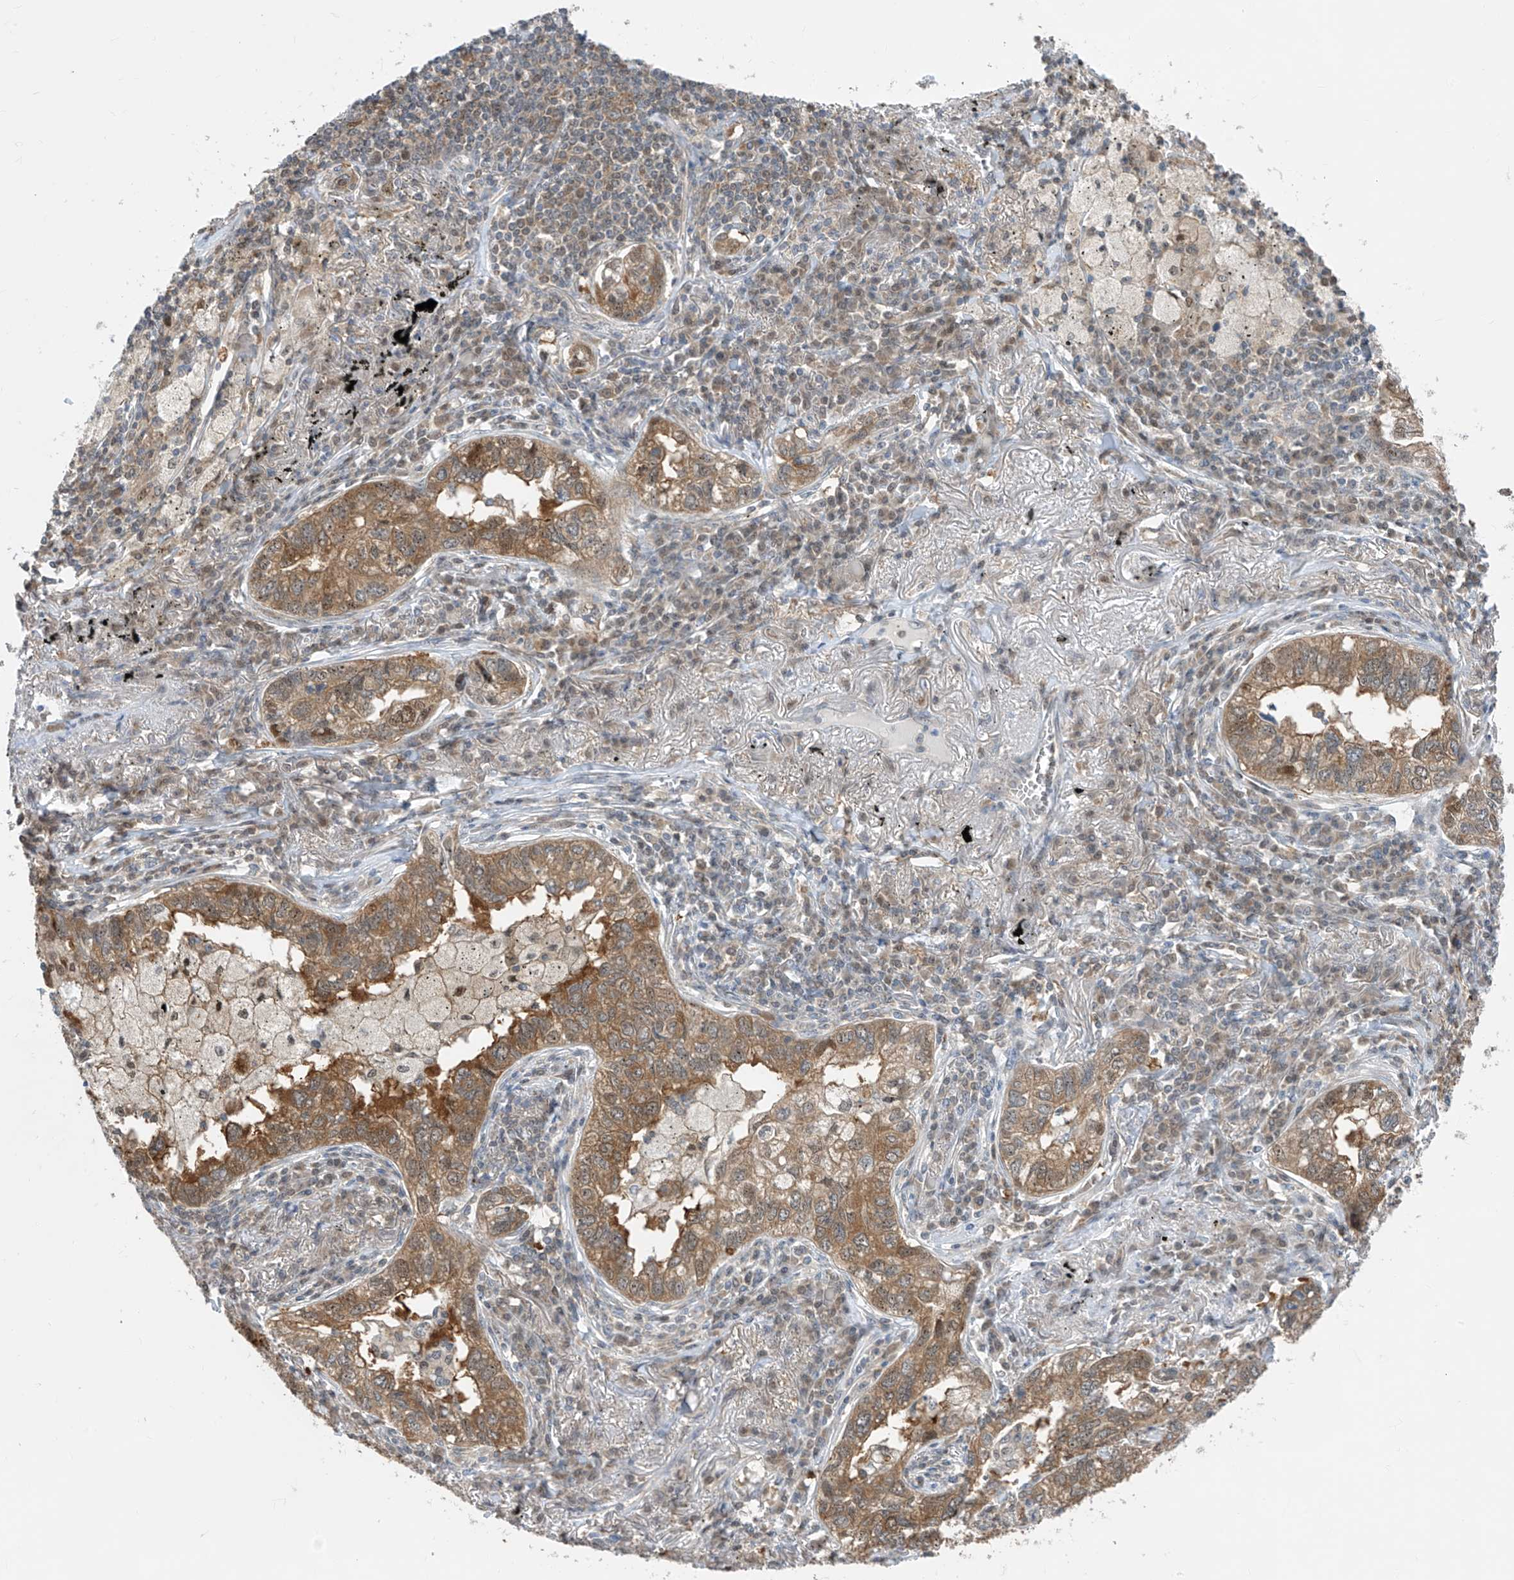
{"staining": {"intensity": "moderate", "quantity": ">75%", "location": "cytoplasmic/membranous"}, "tissue": "lung cancer", "cell_type": "Tumor cells", "image_type": "cancer", "snomed": [{"axis": "morphology", "description": "Adenocarcinoma, NOS"}, {"axis": "topography", "description": "Lung"}], "caption": "Immunohistochemistry micrograph of neoplastic tissue: human lung adenocarcinoma stained using immunohistochemistry exhibits medium levels of moderate protein expression localized specifically in the cytoplasmic/membranous of tumor cells, appearing as a cytoplasmic/membranous brown color.", "gene": "TTC38", "patient": {"sex": "male", "age": 65}}